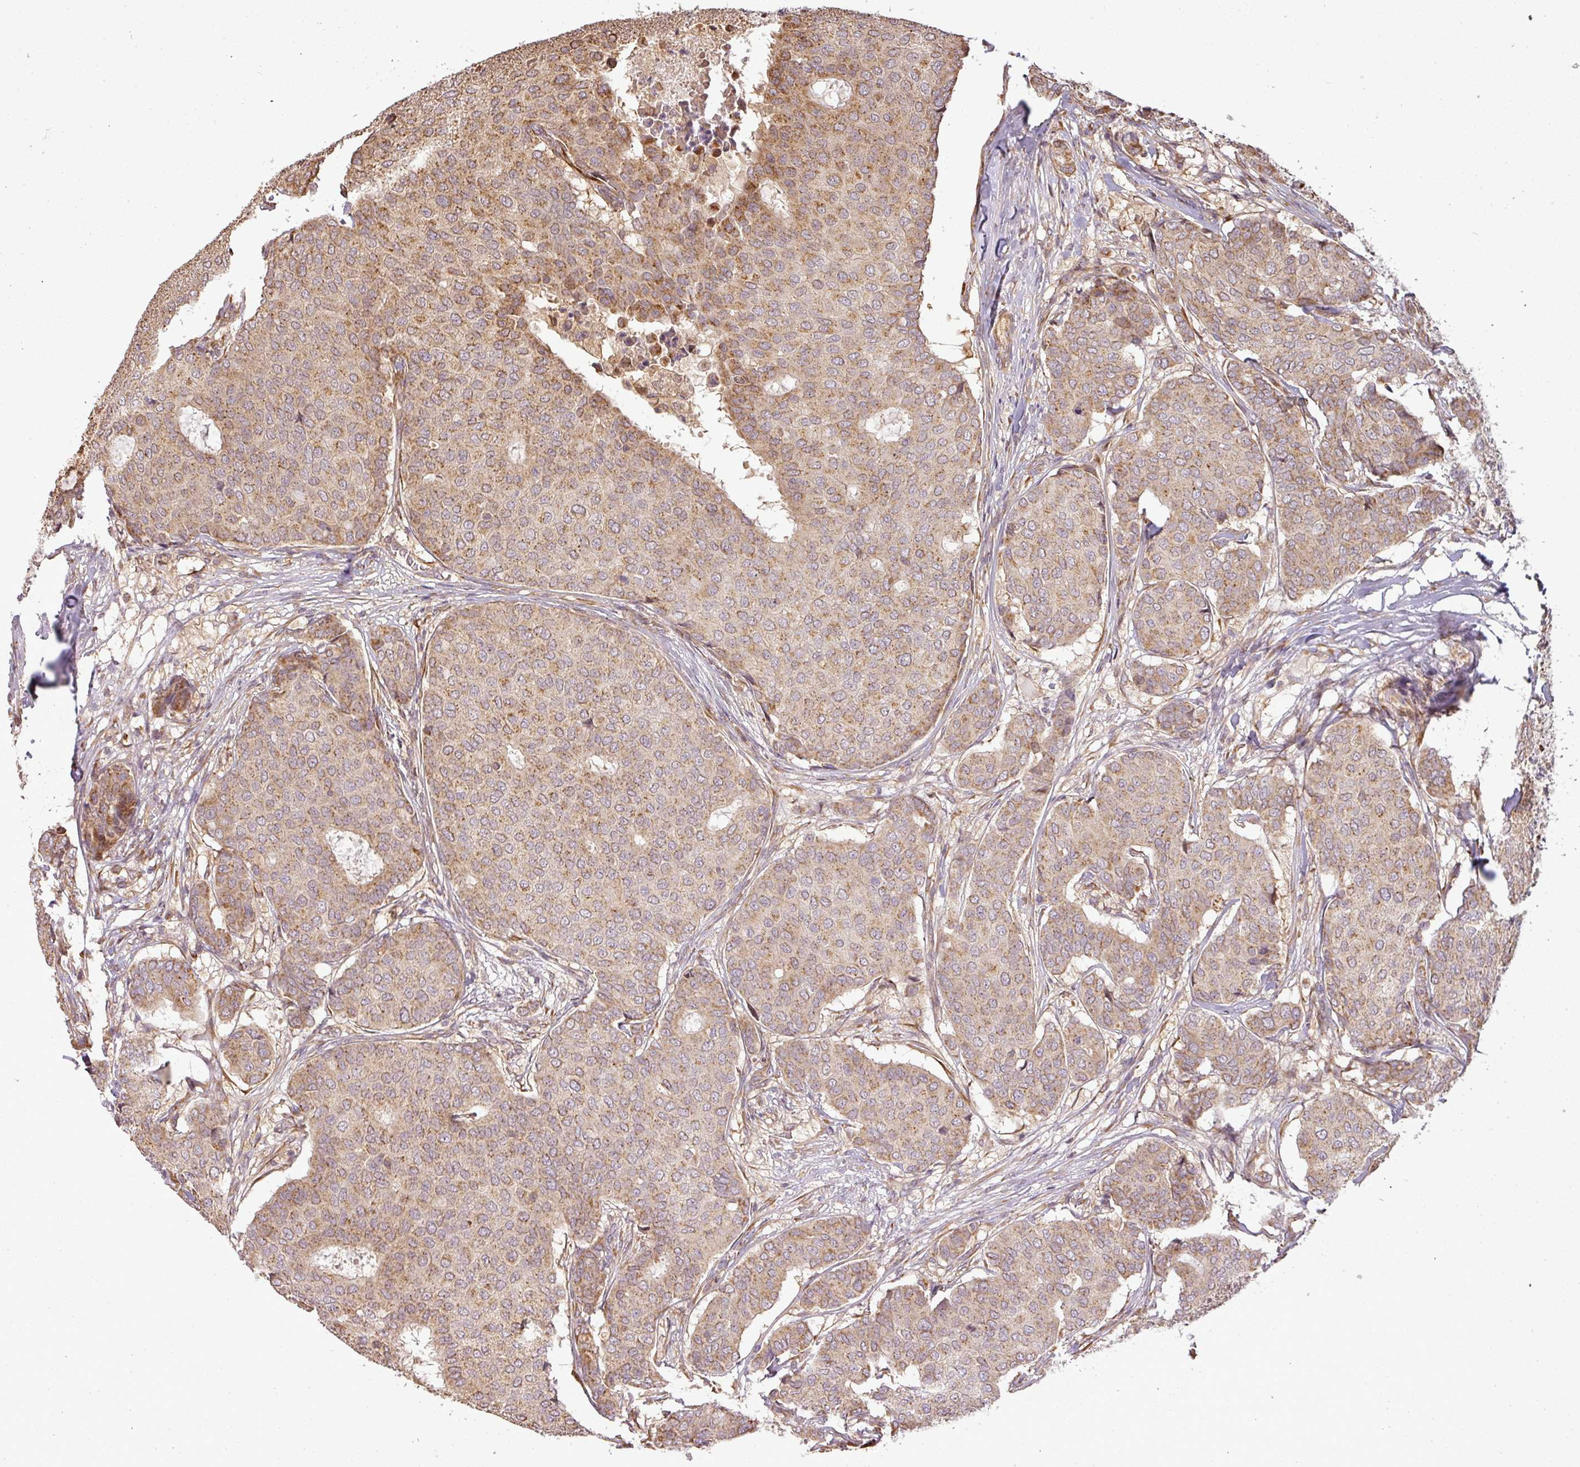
{"staining": {"intensity": "moderate", "quantity": ">75%", "location": "cytoplasmic/membranous"}, "tissue": "breast cancer", "cell_type": "Tumor cells", "image_type": "cancer", "snomed": [{"axis": "morphology", "description": "Duct carcinoma"}, {"axis": "topography", "description": "Breast"}], "caption": "This photomicrograph displays IHC staining of invasive ductal carcinoma (breast), with medium moderate cytoplasmic/membranous staining in about >75% of tumor cells.", "gene": "FAIM", "patient": {"sex": "female", "age": 75}}